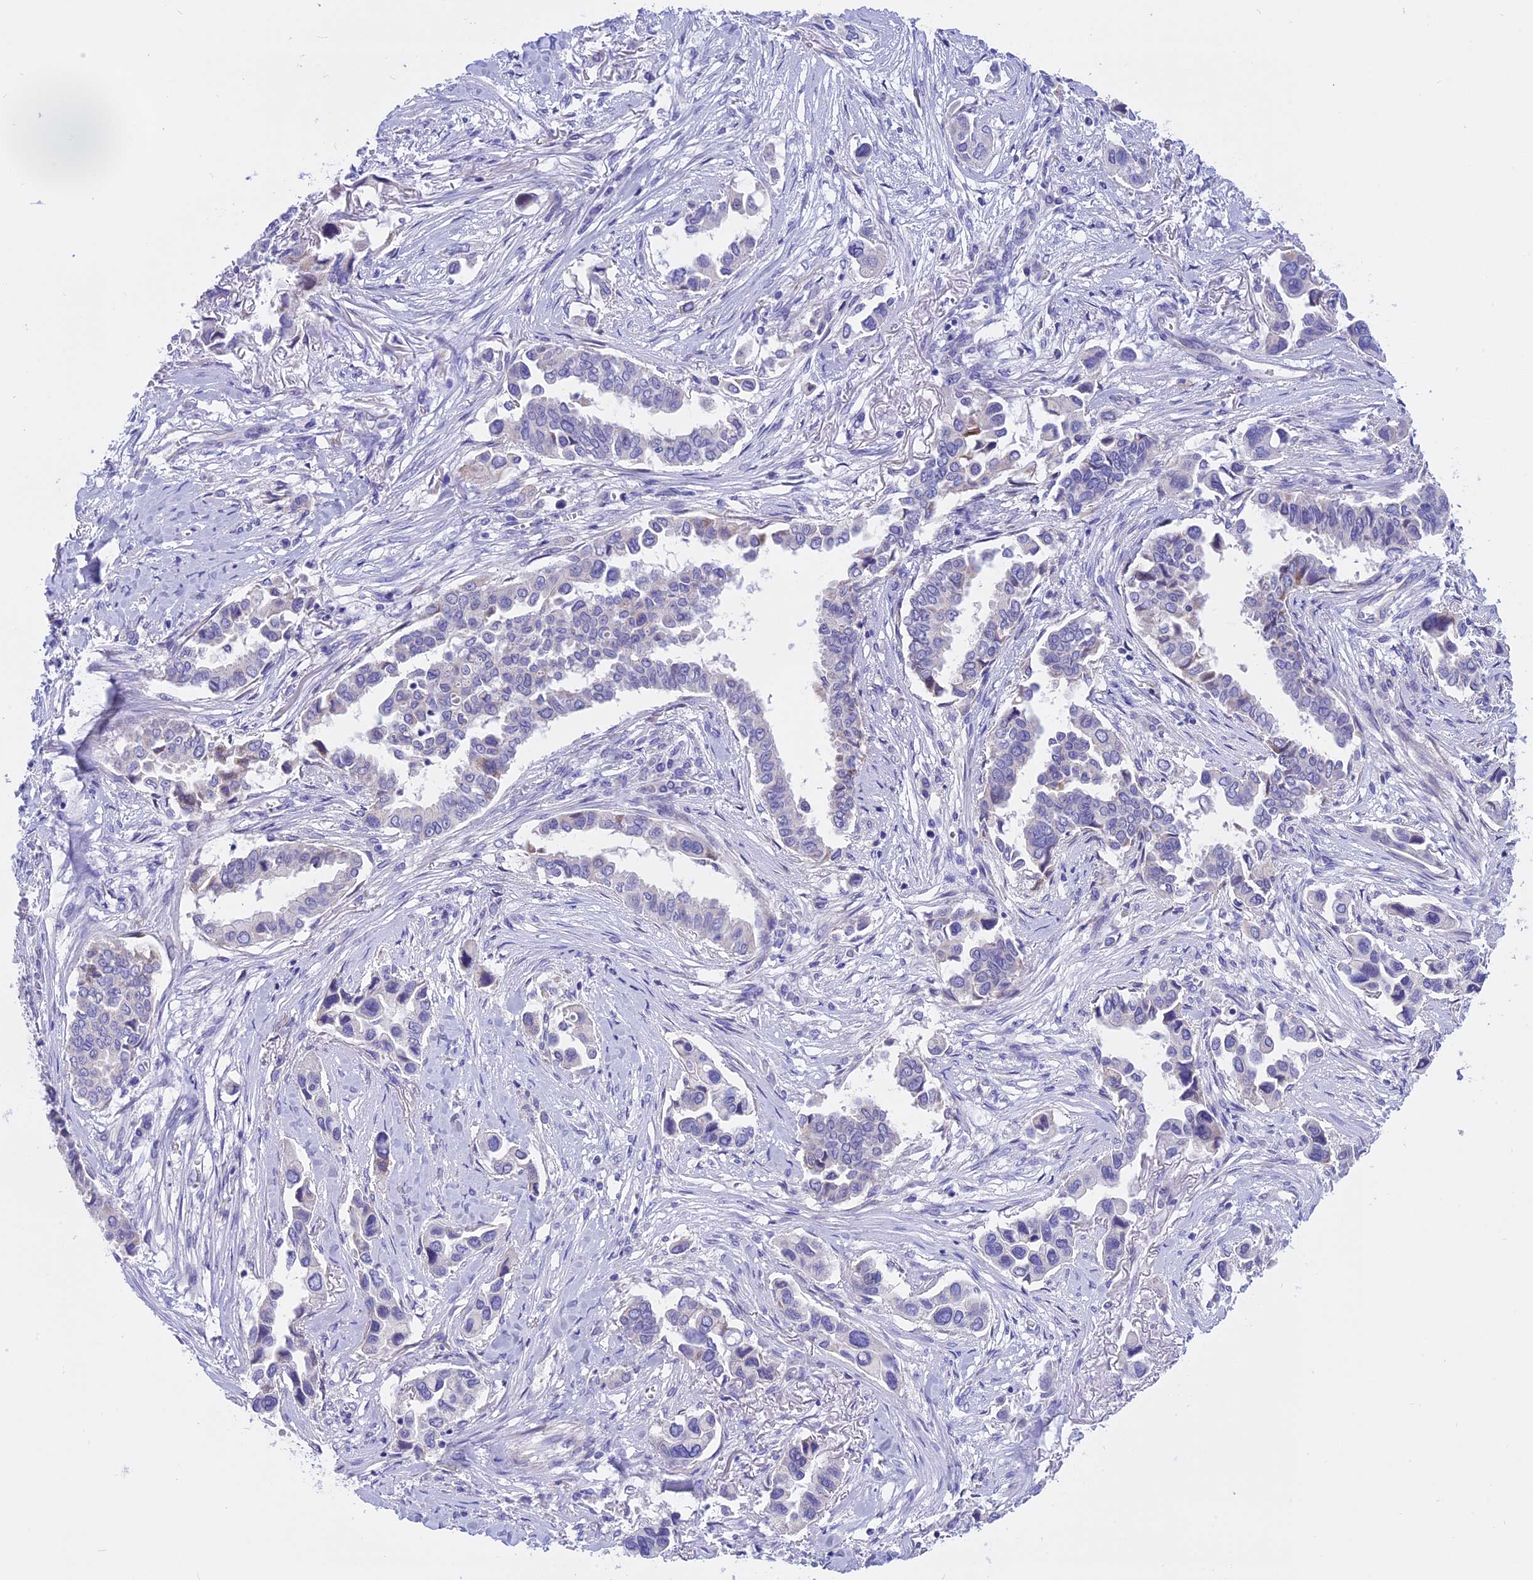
{"staining": {"intensity": "moderate", "quantity": "<25%", "location": "cytoplasmic/membranous"}, "tissue": "lung cancer", "cell_type": "Tumor cells", "image_type": "cancer", "snomed": [{"axis": "morphology", "description": "Adenocarcinoma, NOS"}, {"axis": "topography", "description": "Lung"}], "caption": "IHC micrograph of human adenocarcinoma (lung) stained for a protein (brown), which demonstrates low levels of moderate cytoplasmic/membranous expression in approximately <25% of tumor cells.", "gene": "TMEM138", "patient": {"sex": "female", "age": 76}}